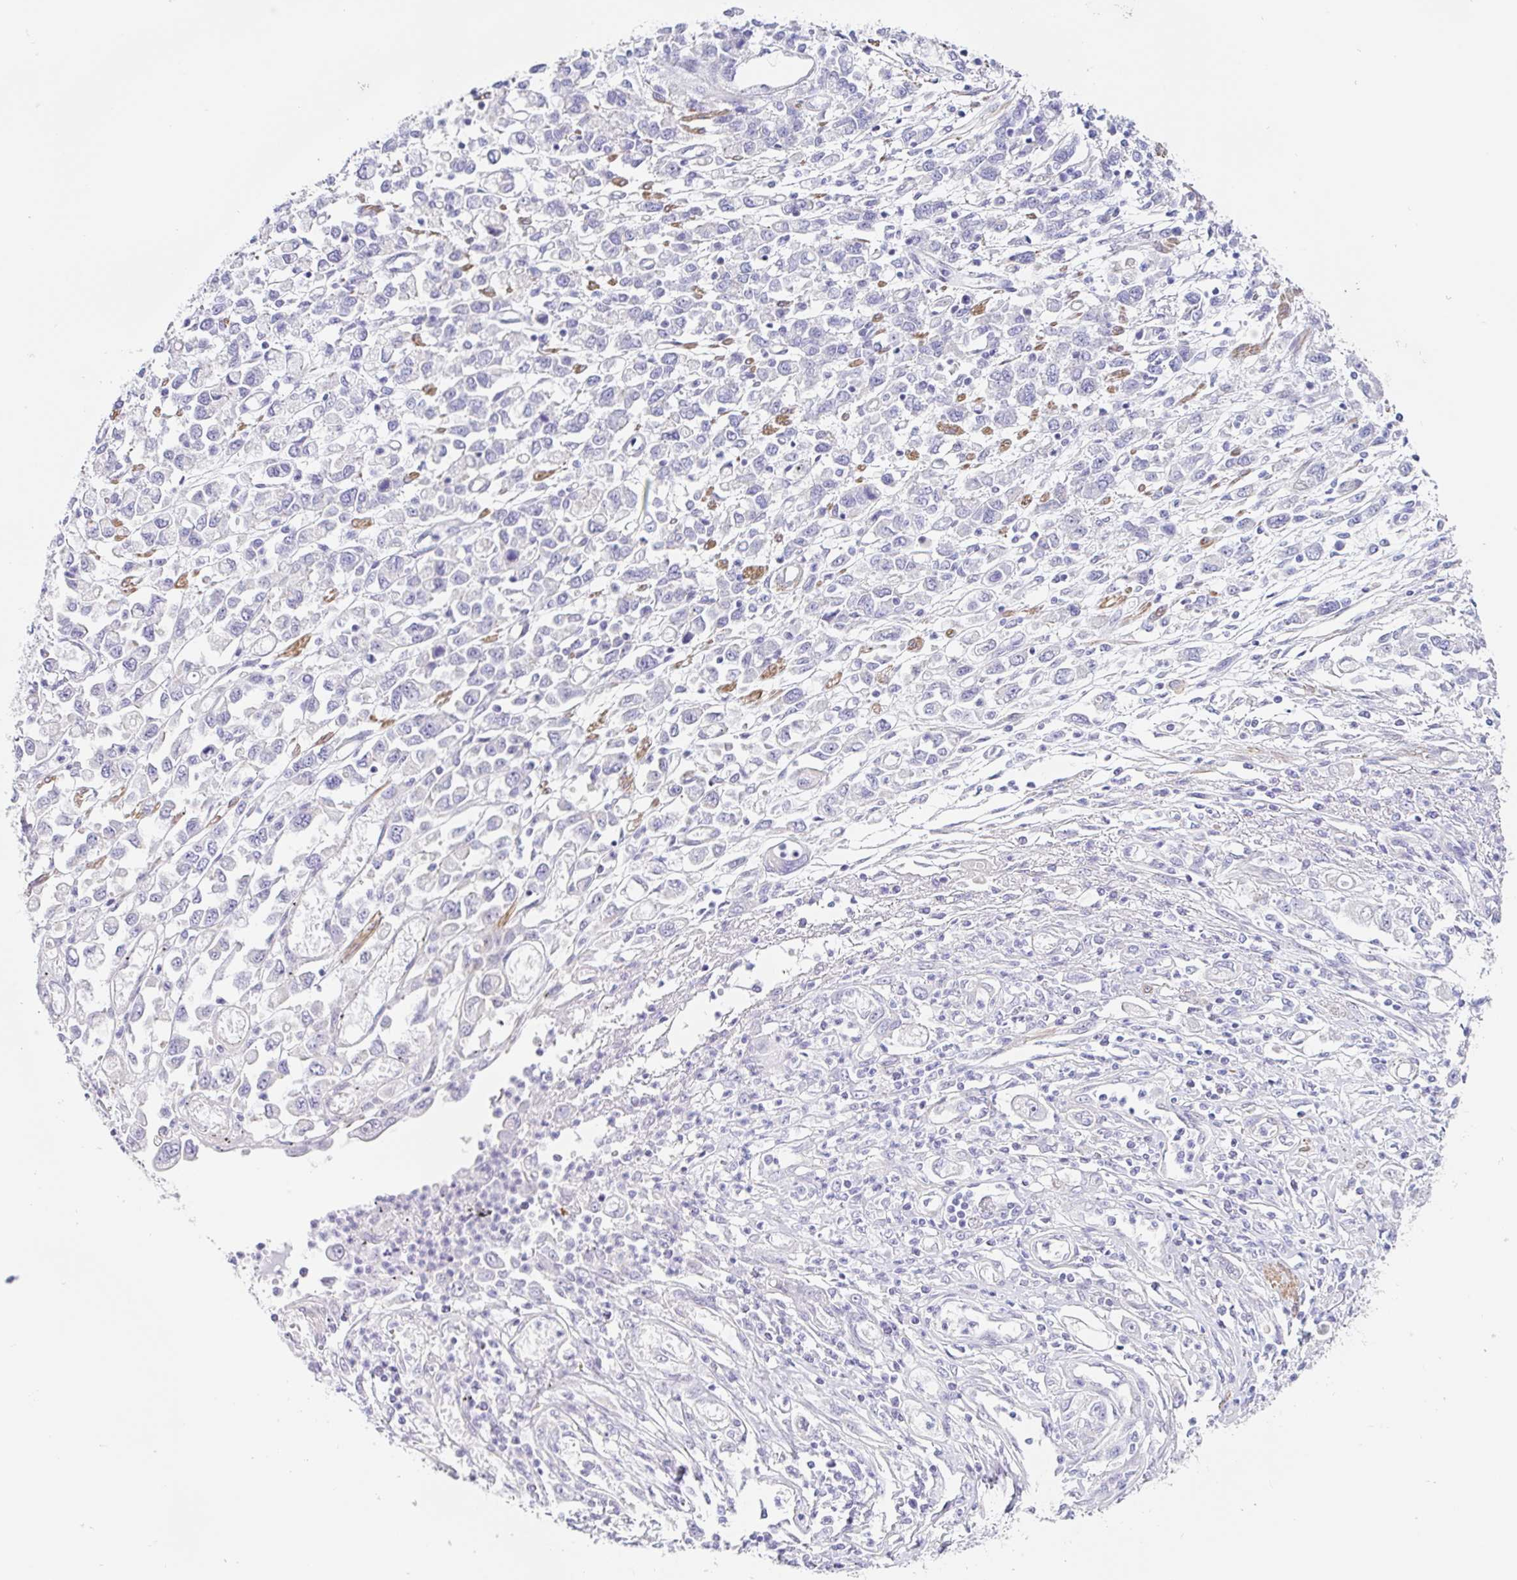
{"staining": {"intensity": "negative", "quantity": "none", "location": "none"}, "tissue": "stomach cancer", "cell_type": "Tumor cells", "image_type": "cancer", "snomed": [{"axis": "morphology", "description": "Adenocarcinoma, NOS"}, {"axis": "topography", "description": "Stomach"}], "caption": "Immunohistochemistry (IHC) histopathology image of neoplastic tissue: human stomach adenocarcinoma stained with DAB shows no significant protein expression in tumor cells.", "gene": "DCAF17", "patient": {"sex": "female", "age": 76}}